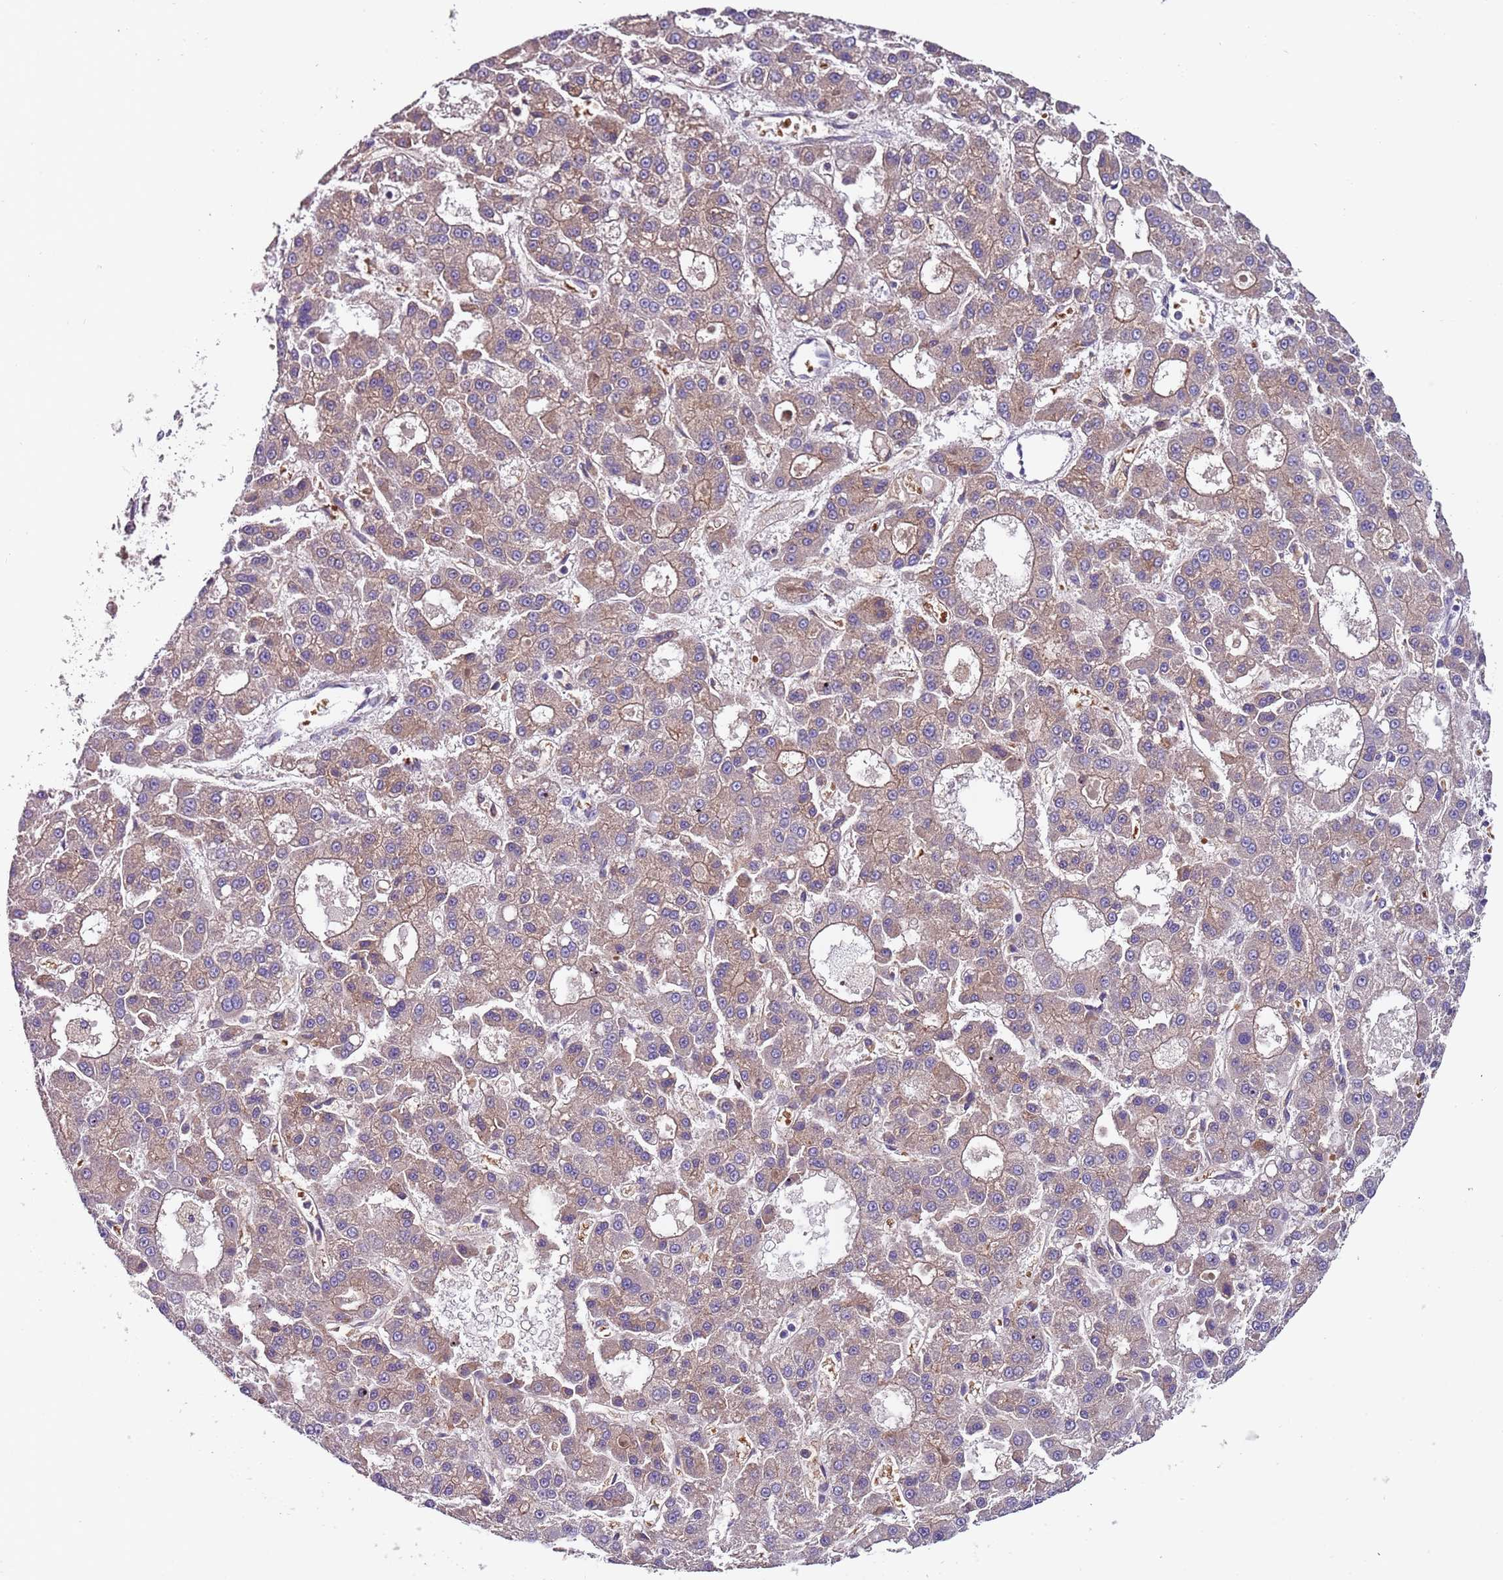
{"staining": {"intensity": "moderate", "quantity": ">75%", "location": "cytoplasmic/membranous"}, "tissue": "liver cancer", "cell_type": "Tumor cells", "image_type": "cancer", "snomed": [{"axis": "morphology", "description": "Carcinoma, Hepatocellular, NOS"}, {"axis": "topography", "description": "Liver"}], "caption": "High-magnification brightfield microscopy of liver hepatocellular carcinoma stained with DAB (brown) and counterstained with hematoxylin (blue). tumor cells exhibit moderate cytoplasmic/membranous expression is present in approximately>75% of cells.", "gene": "VWCE", "patient": {"sex": "male", "age": 70}}